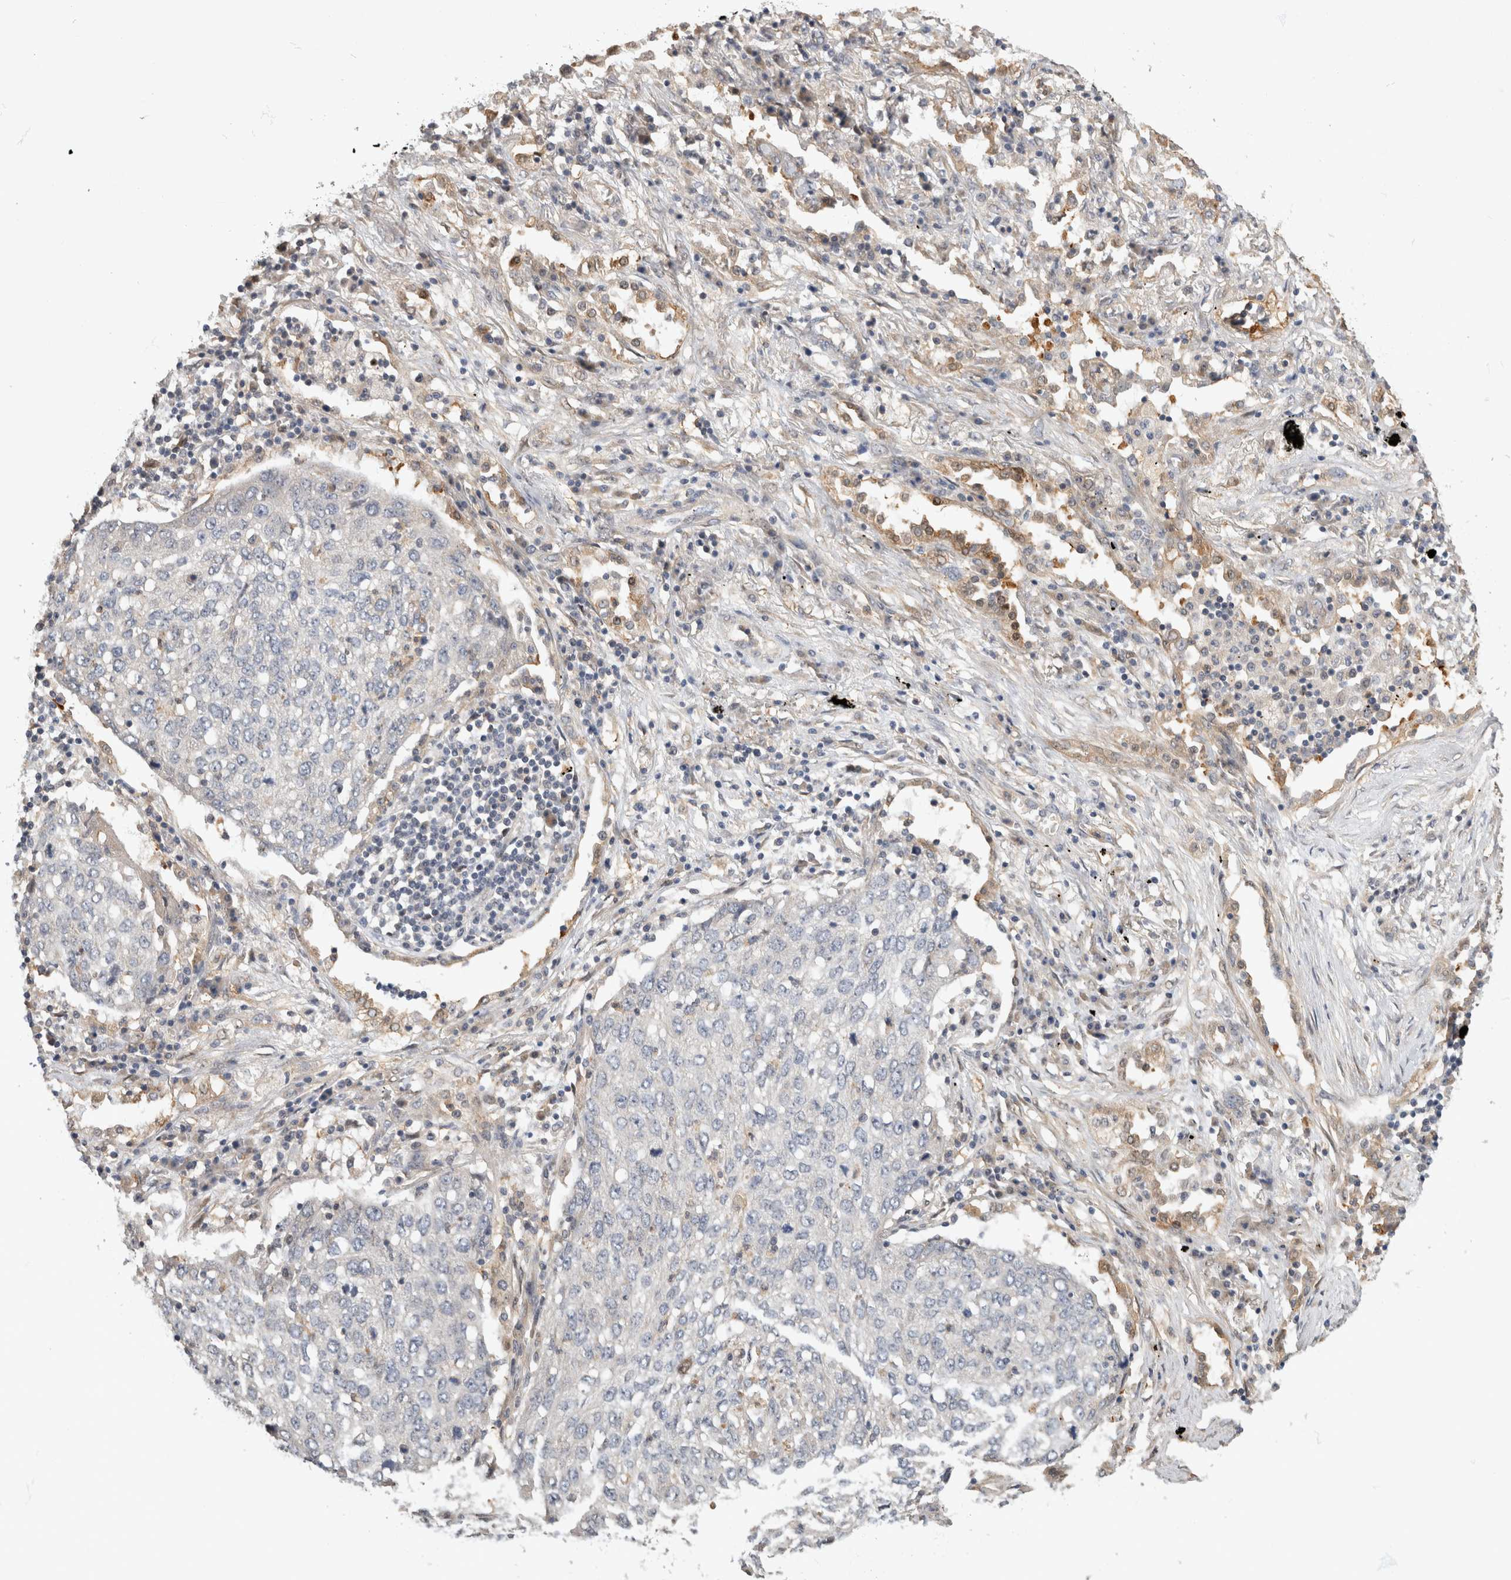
{"staining": {"intensity": "negative", "quantity": "none", "location": "none"}, "tissue": "lung cancer", "cell_type": "Tumor cells", "image_type": "cancer", "snomed": [{"axis": "morphology", "description": "Squamous cell carcinoma, NOS"}, {"axis": "topography", "description": "Lung"}], "caption": "Photomicrograph shows no protein positivity in tumor cells of lung cancer (squamous cell carcinoma) tissue.", "gene": "PGM1", "patient": {"sex": "female", "age": 63}}